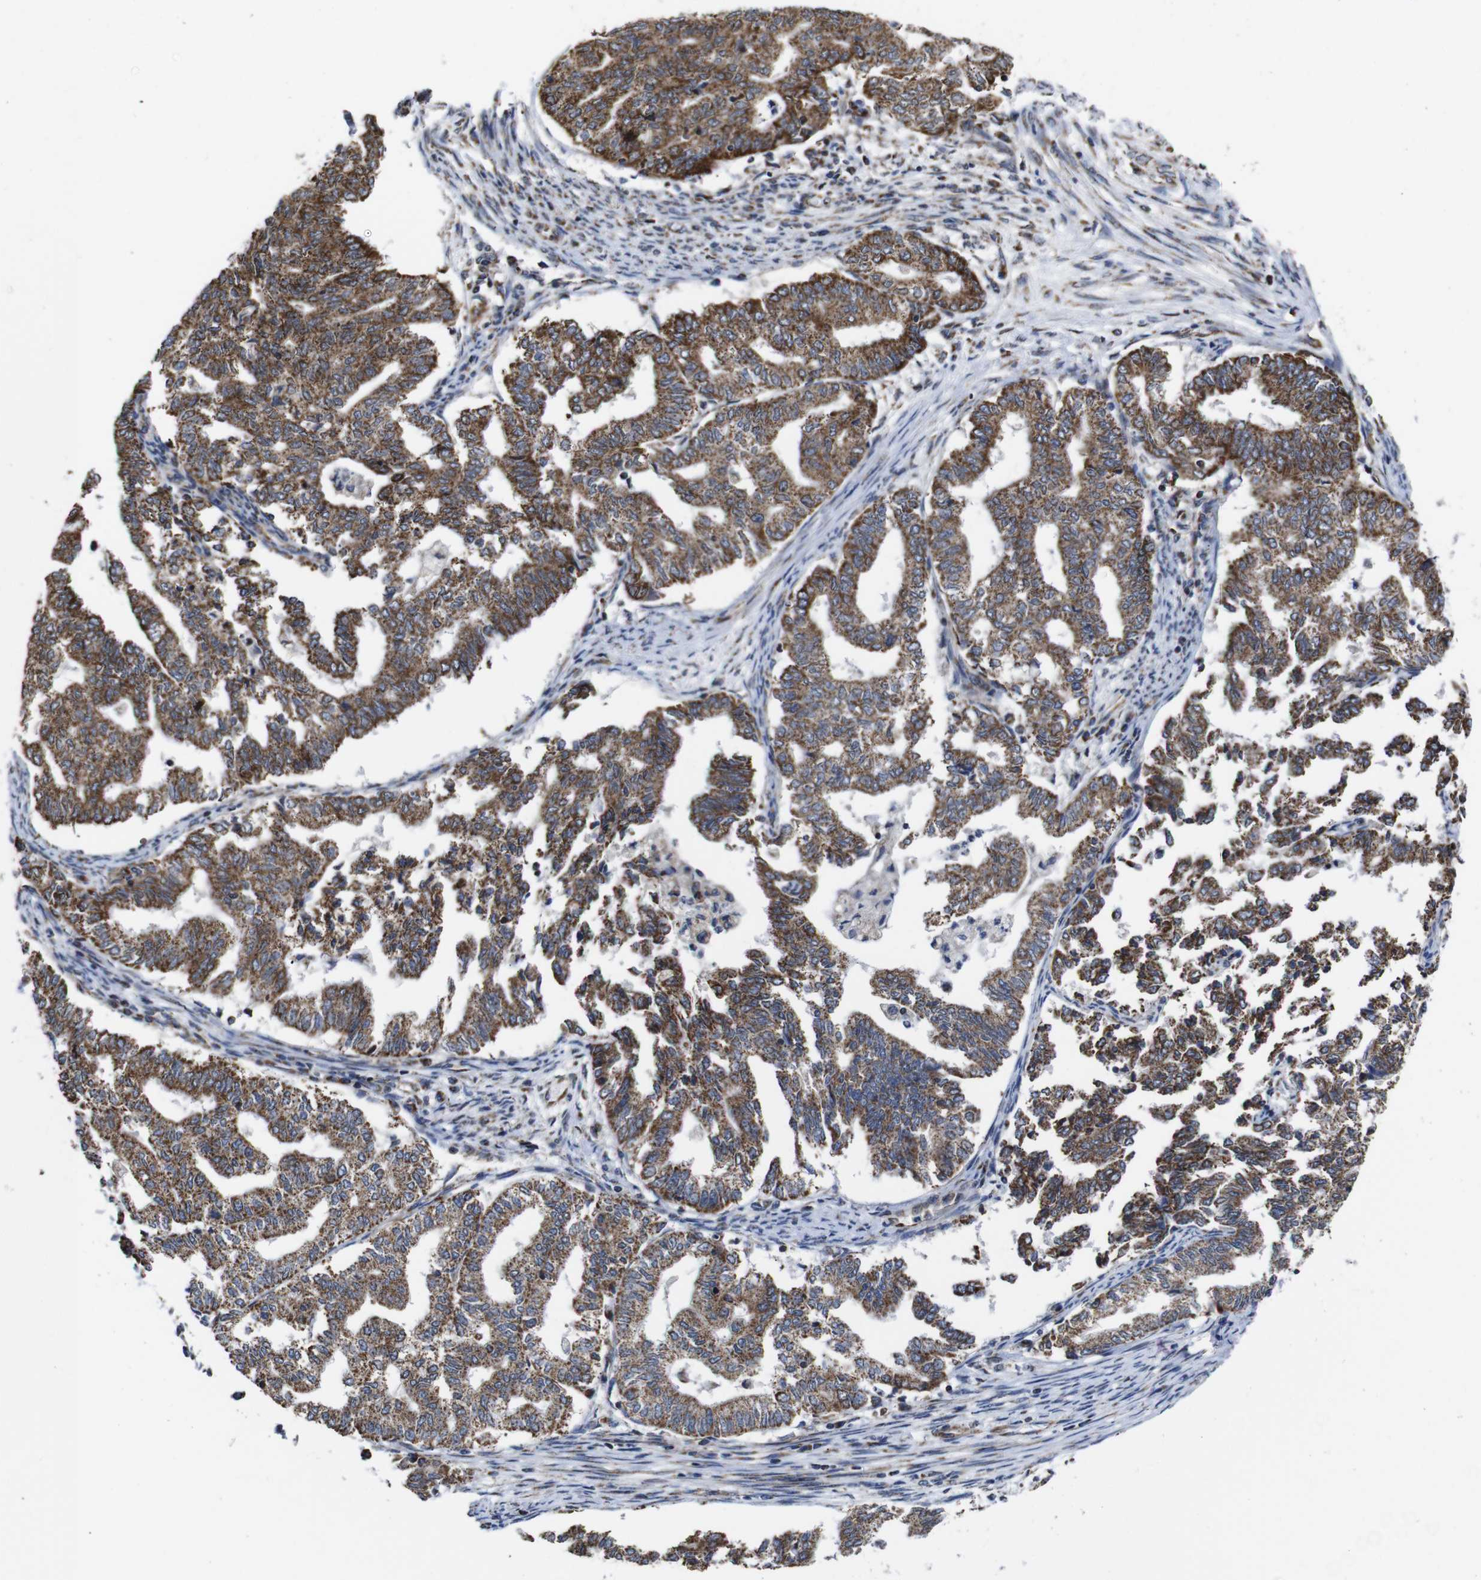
{"staining": {"intensity": "moderate", "quantity": ">75%", "location": "cytoplasmic/membranous"}, "tissue": "endometrial cancer", "cell_type": "Tumor cells", "image_type": "cancer", "snomed": [{"axis": "morphology", "description": "Adenocarcinoma, NOS"}, {"axis": "topography", "description": "Endometrium"}], "caption": "Protein analysis of adenocarcinoma (endometrial) tissue shows moderate cytoplasmic/membranous positivity in approximately >75% of tumor cells.", "gene": "C17orf80", "patient": {"sex": "female", "age": 79}}